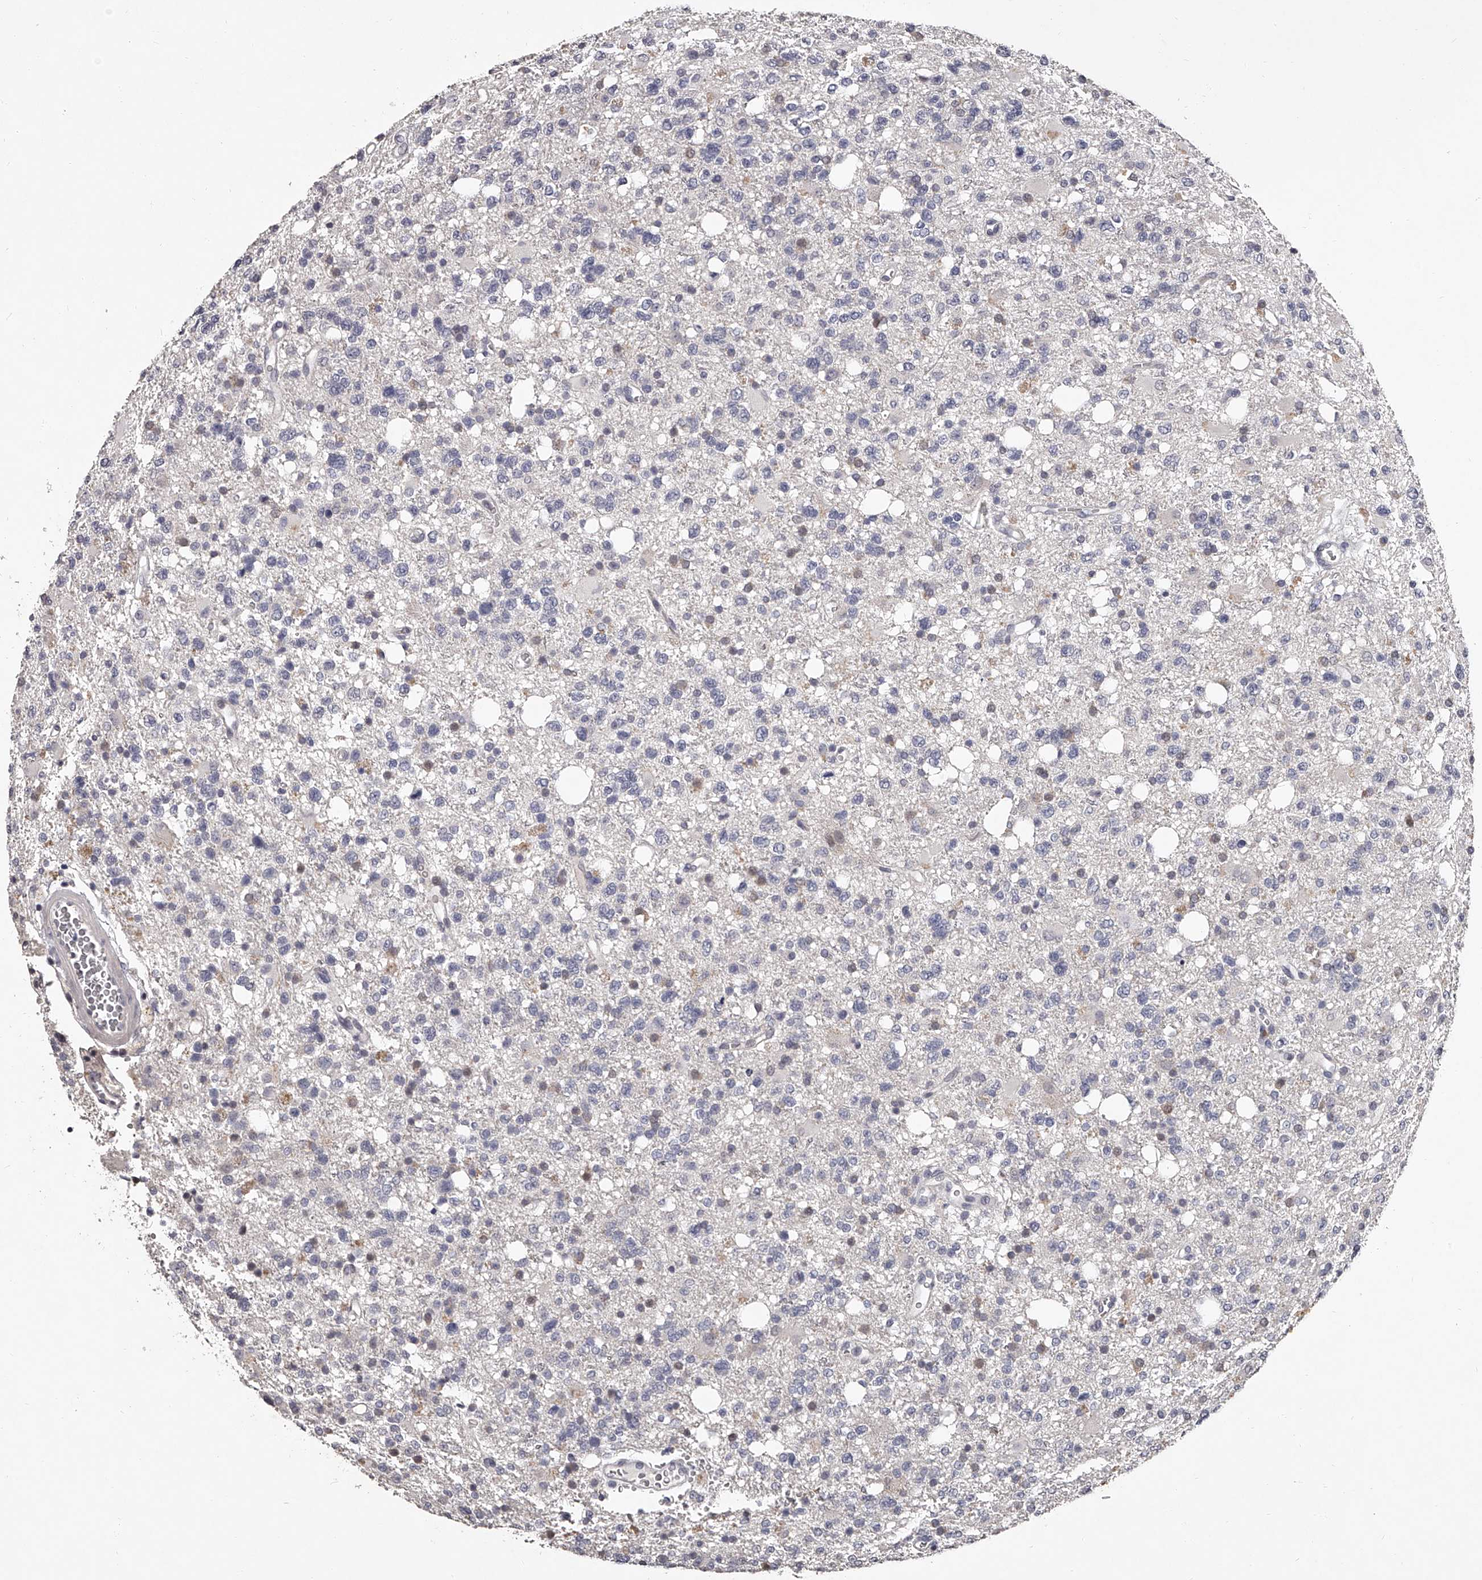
{"staining": {"intensity": "negative", "quantity": "none", "location": "none"}, "tissue": "glioma", "cell_type": "Tumor cells", "image_type": "cancer", "snomed": [{"axis": "morphology", "description": "Glioma, malignant, High grade"}, {"axis": "topography", "description": "Brain"}], "caption": "DAB (3,3'-diaminobenzidine) immunohistochemical staining of malignant high-grade glioma reveals no significant expression in tumor cells.", "gene": "NT5DC1", "patient": {"sex": "female", "age": 62}}